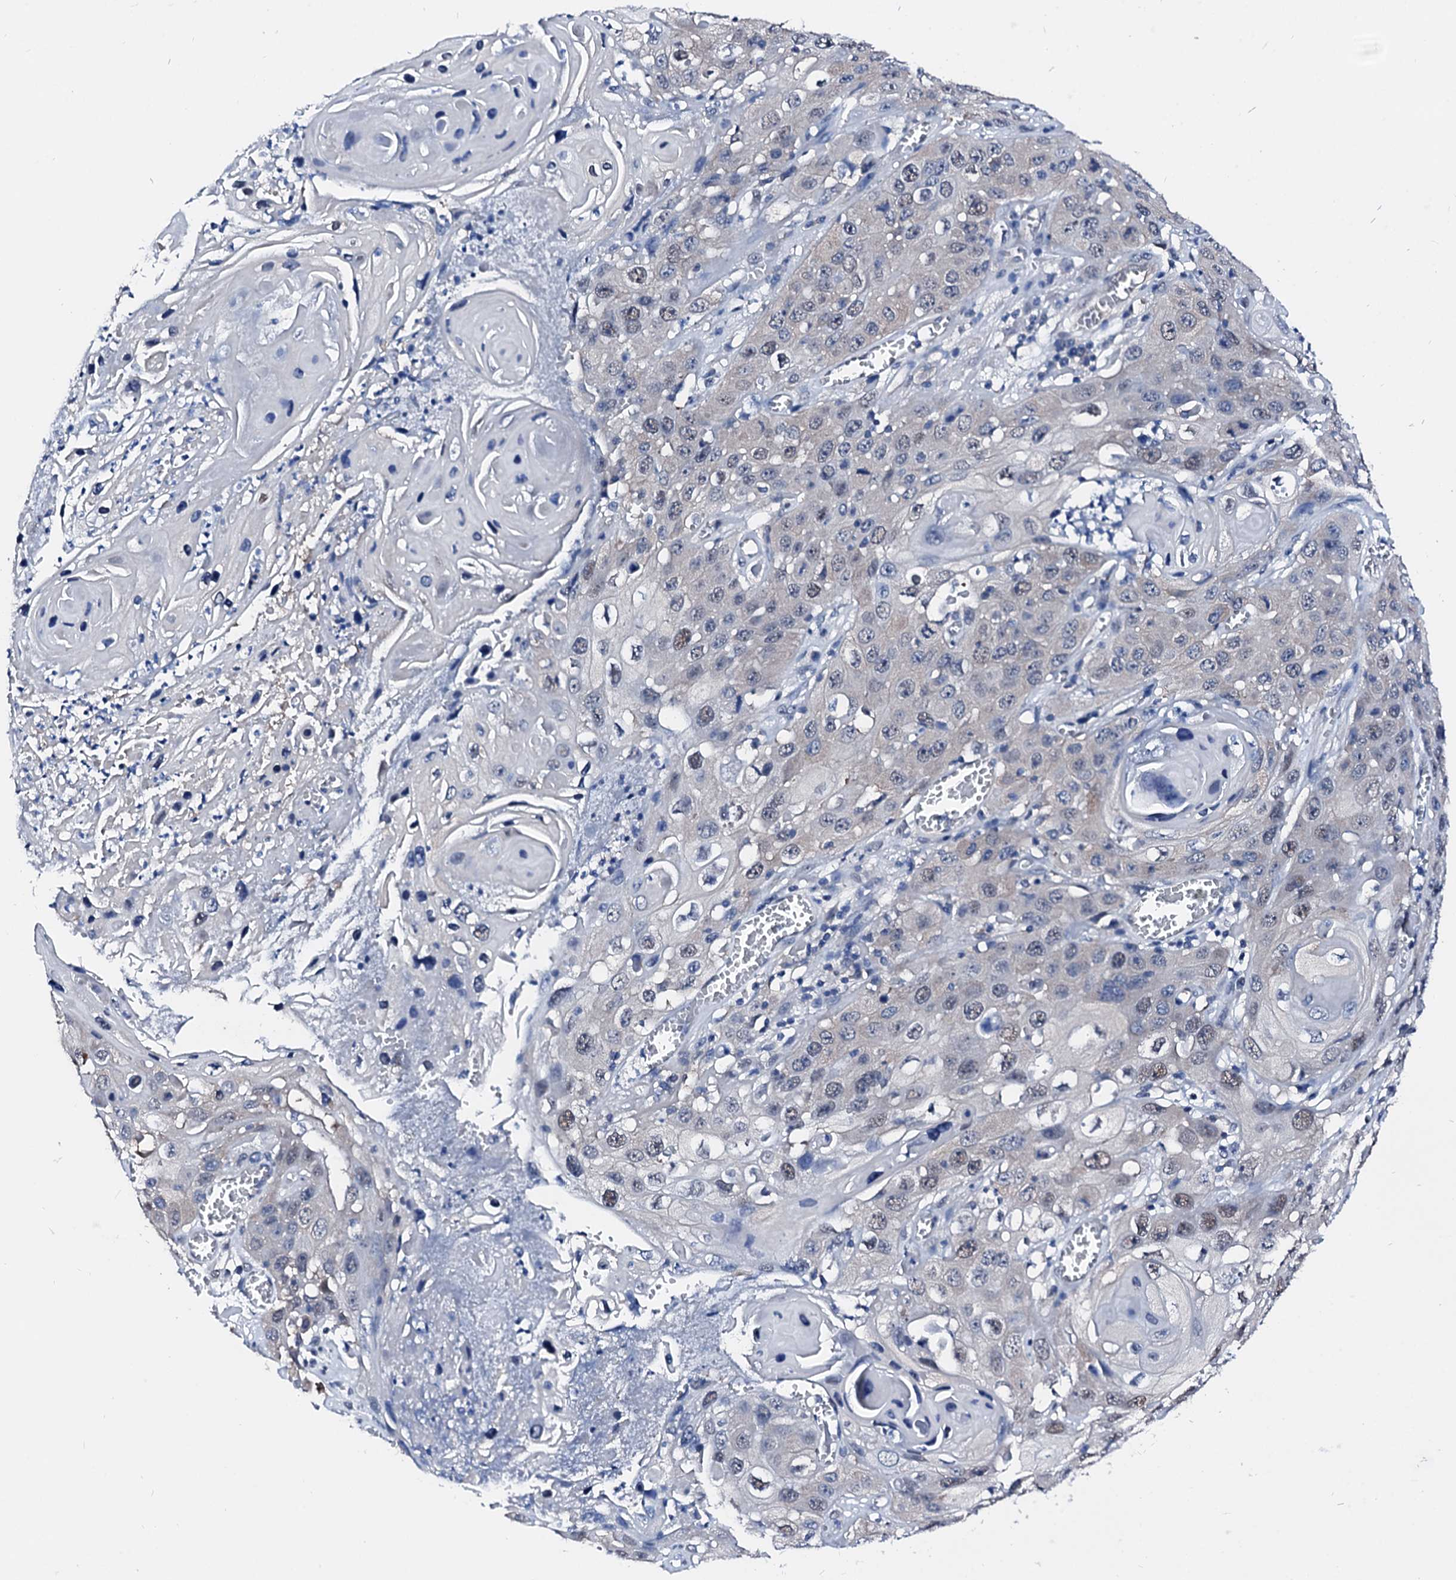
{"staining": {"intensity": "weak", "quantity": "25%-75%", "location": "nuclear"}, "tissue": "skin cancer", "cell_type": "Tumor cells", "image_type": "cancer", "snomed": [{"axis": "morphology", "description": "Squamous cell carcinoma, NOS"}, {"axis": "topography", "description": "Skin"}], "caption": "A brown stain labels weak nuclear positivity of a protein in human squamous cell carcinoma (skin) tumor cells.", "gene": "CSN2", "patient": {"sex": "male", "age": 55}}